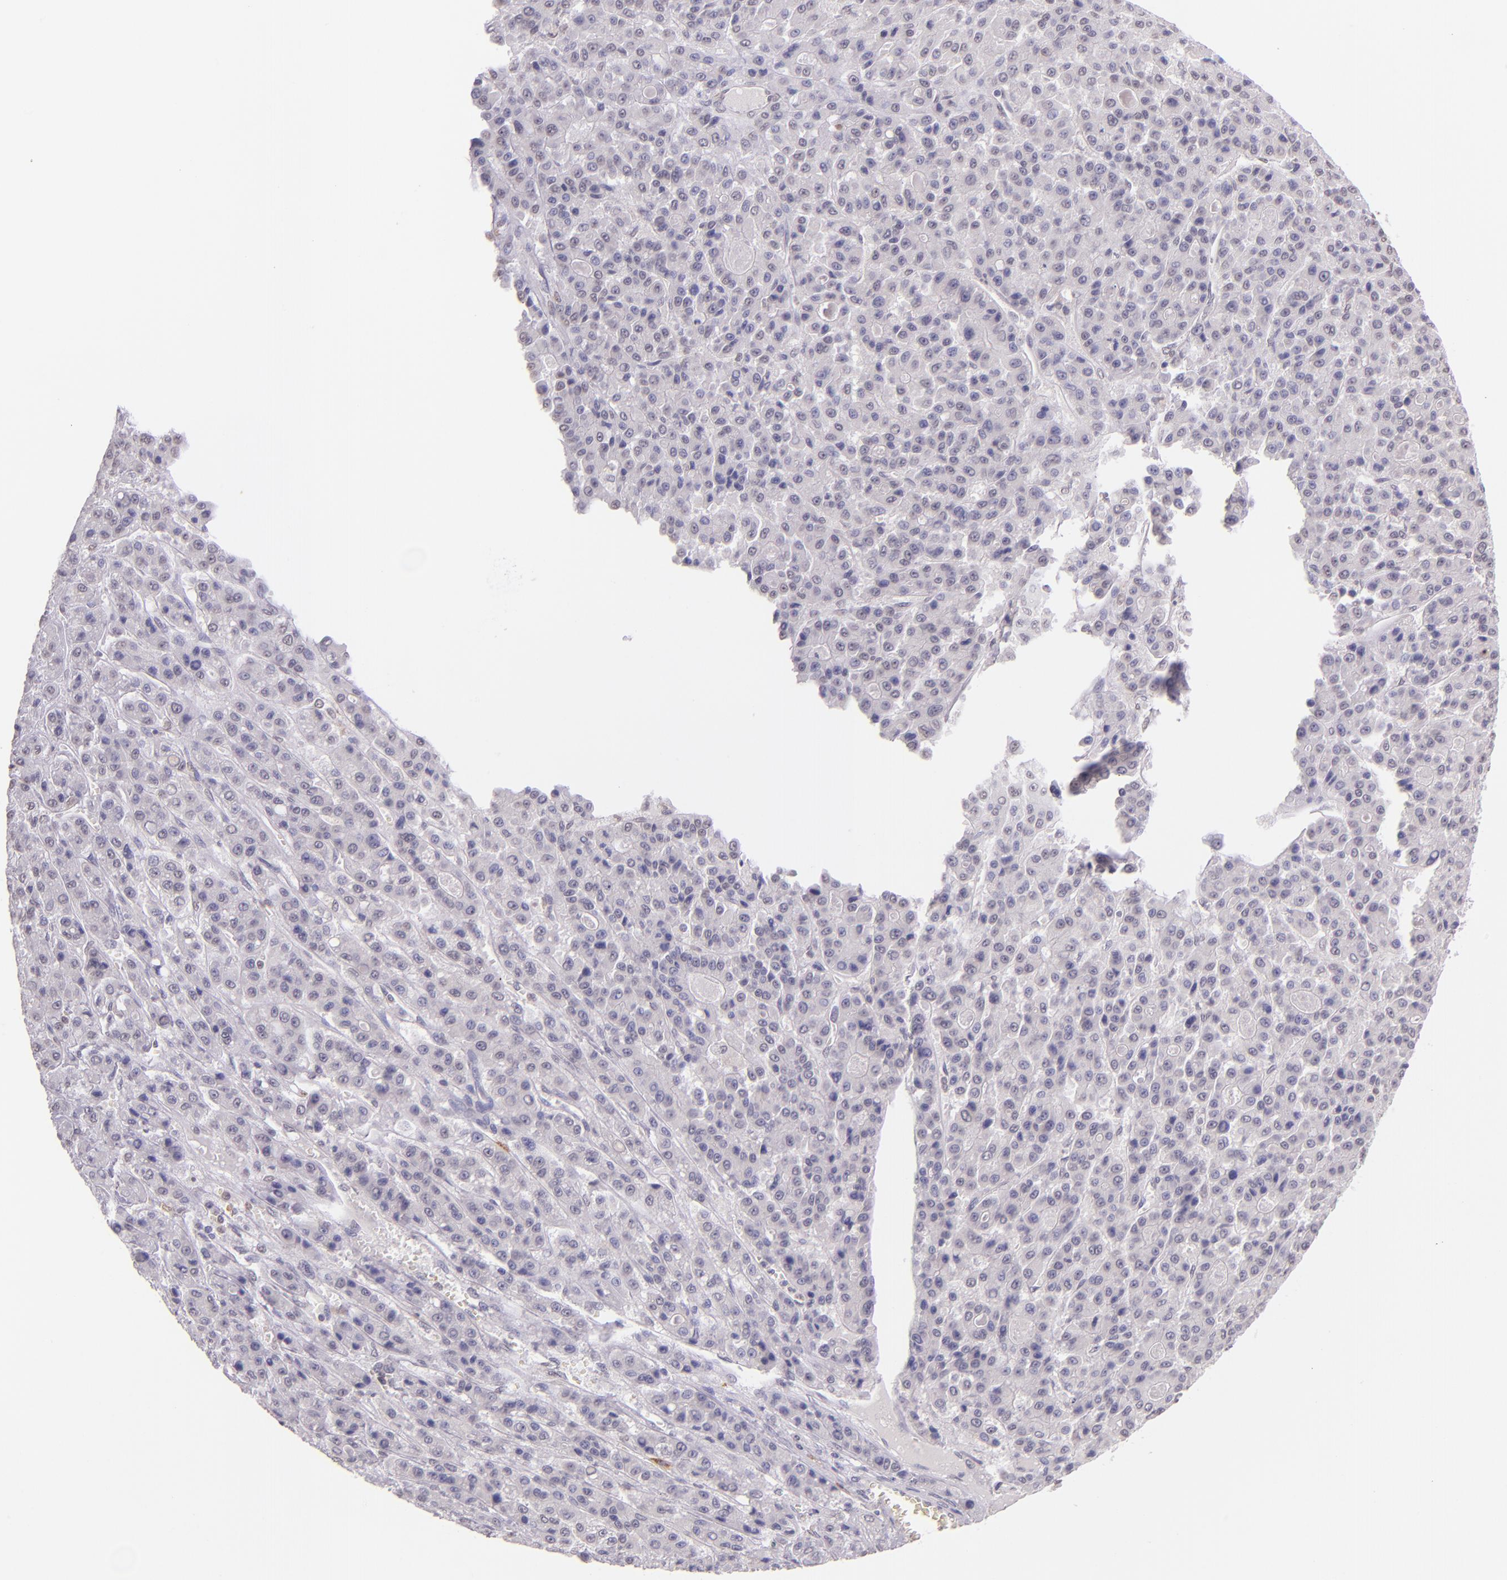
{"staining": {"intensity": "negative", "quantity": "none", "location": "none"}, "tissue": "liver cancer", "cell_type": "Tumor cells", "image_type": "cancer", "snomed": [{"axis": "morphology", "description": "Carcinoma, Hepatocellular, NOS"}, {"axis": "topography", "description": "Liver"}], "caption": "Protein analysis of liver cancer reveals no significant positivity in tumor cells.", "gene": "RTN1", "patient": {"sex": "male", "age": 70}}